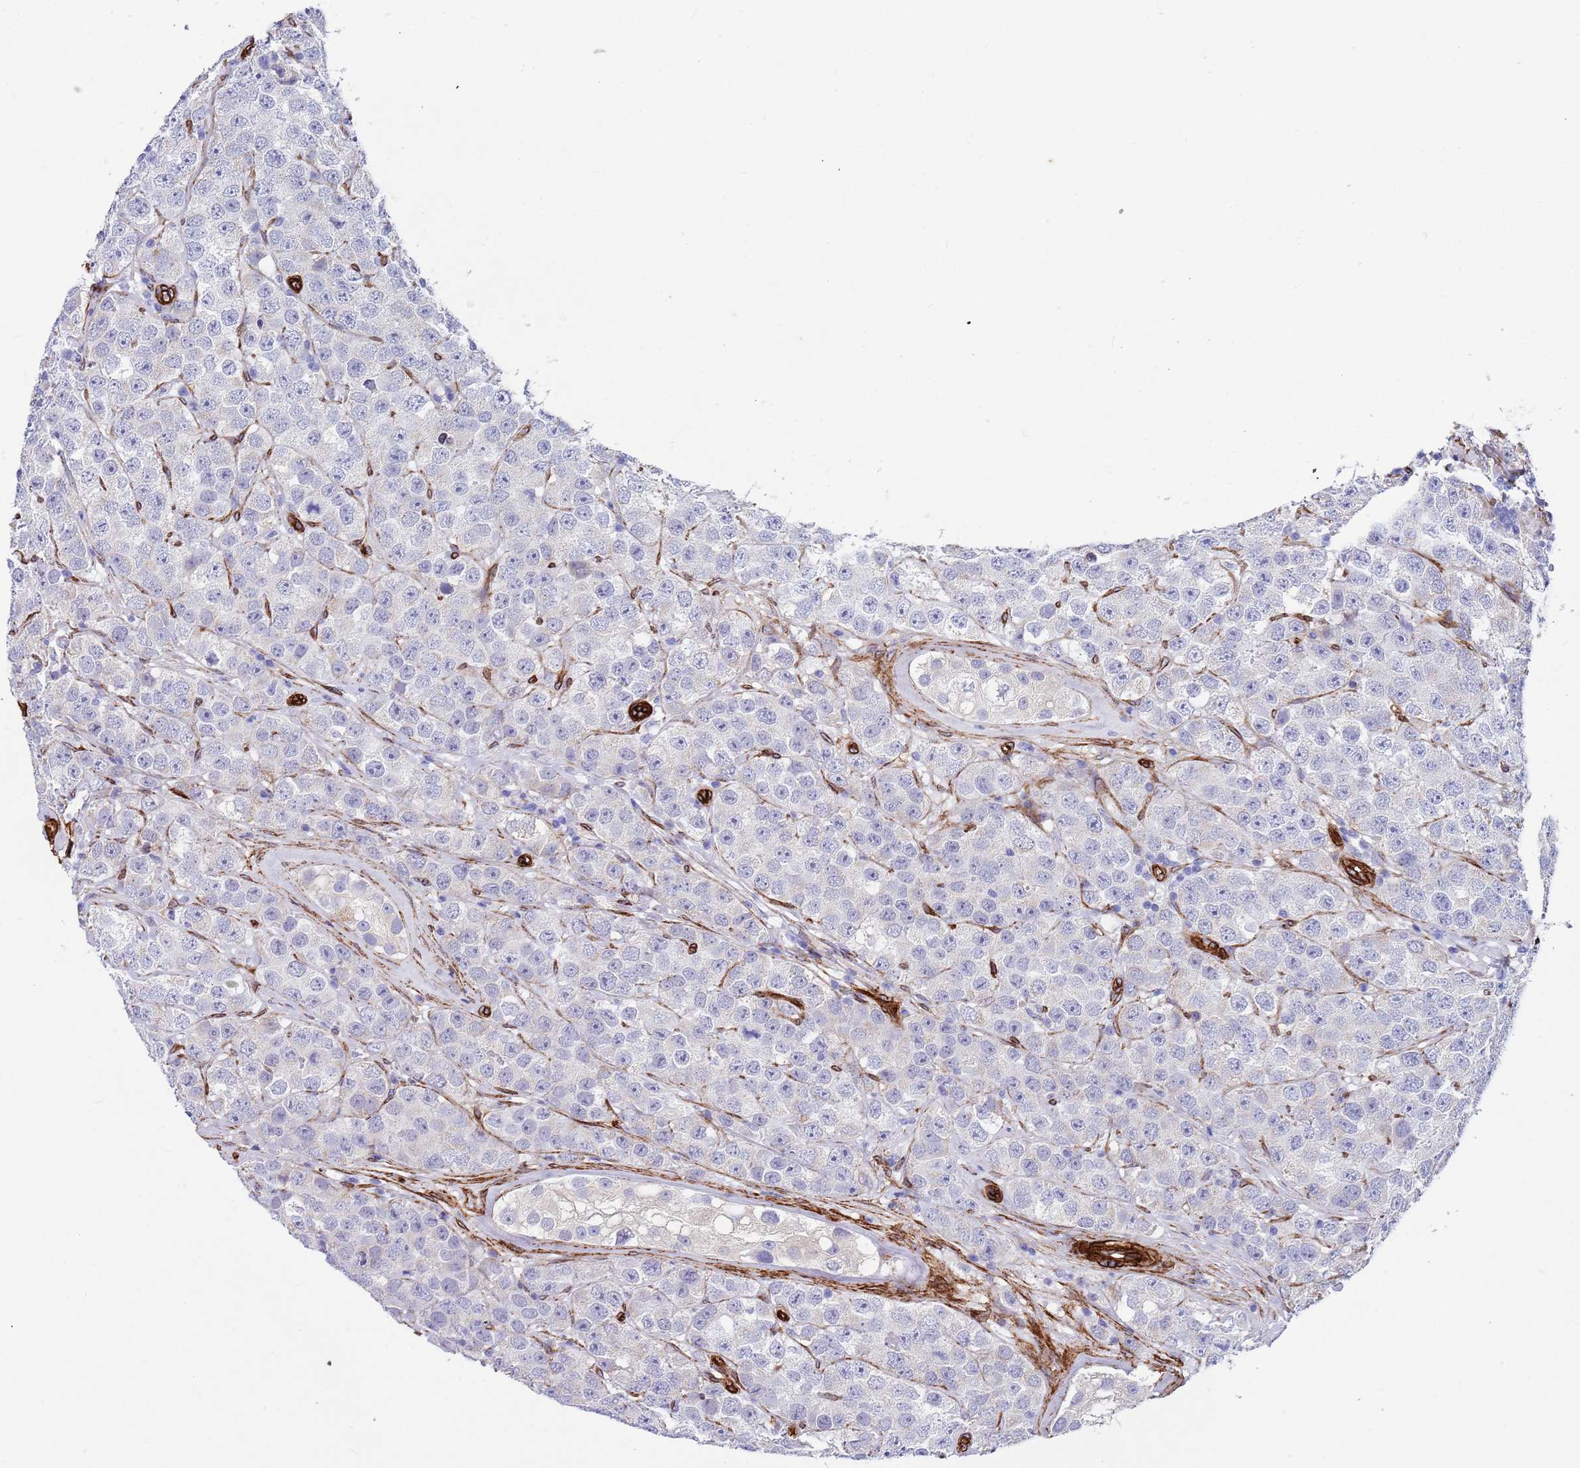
{"staining": {"intensity": "negative", "quantity": "none", "location": "none"}, "tissue": "testis cancer", "cell_type": "Tumor cells", "image_type": "cancer", "snomed": [{"axis": "morphology", "description": "Seminoma, NOS"}, {"axis": "topography", "description": "Testis"}], "caption": "Tumor cells show no significant staining in seminoma (testis).", "gene": "CAV2", "patient": {"sex": "male", "age": 28}}